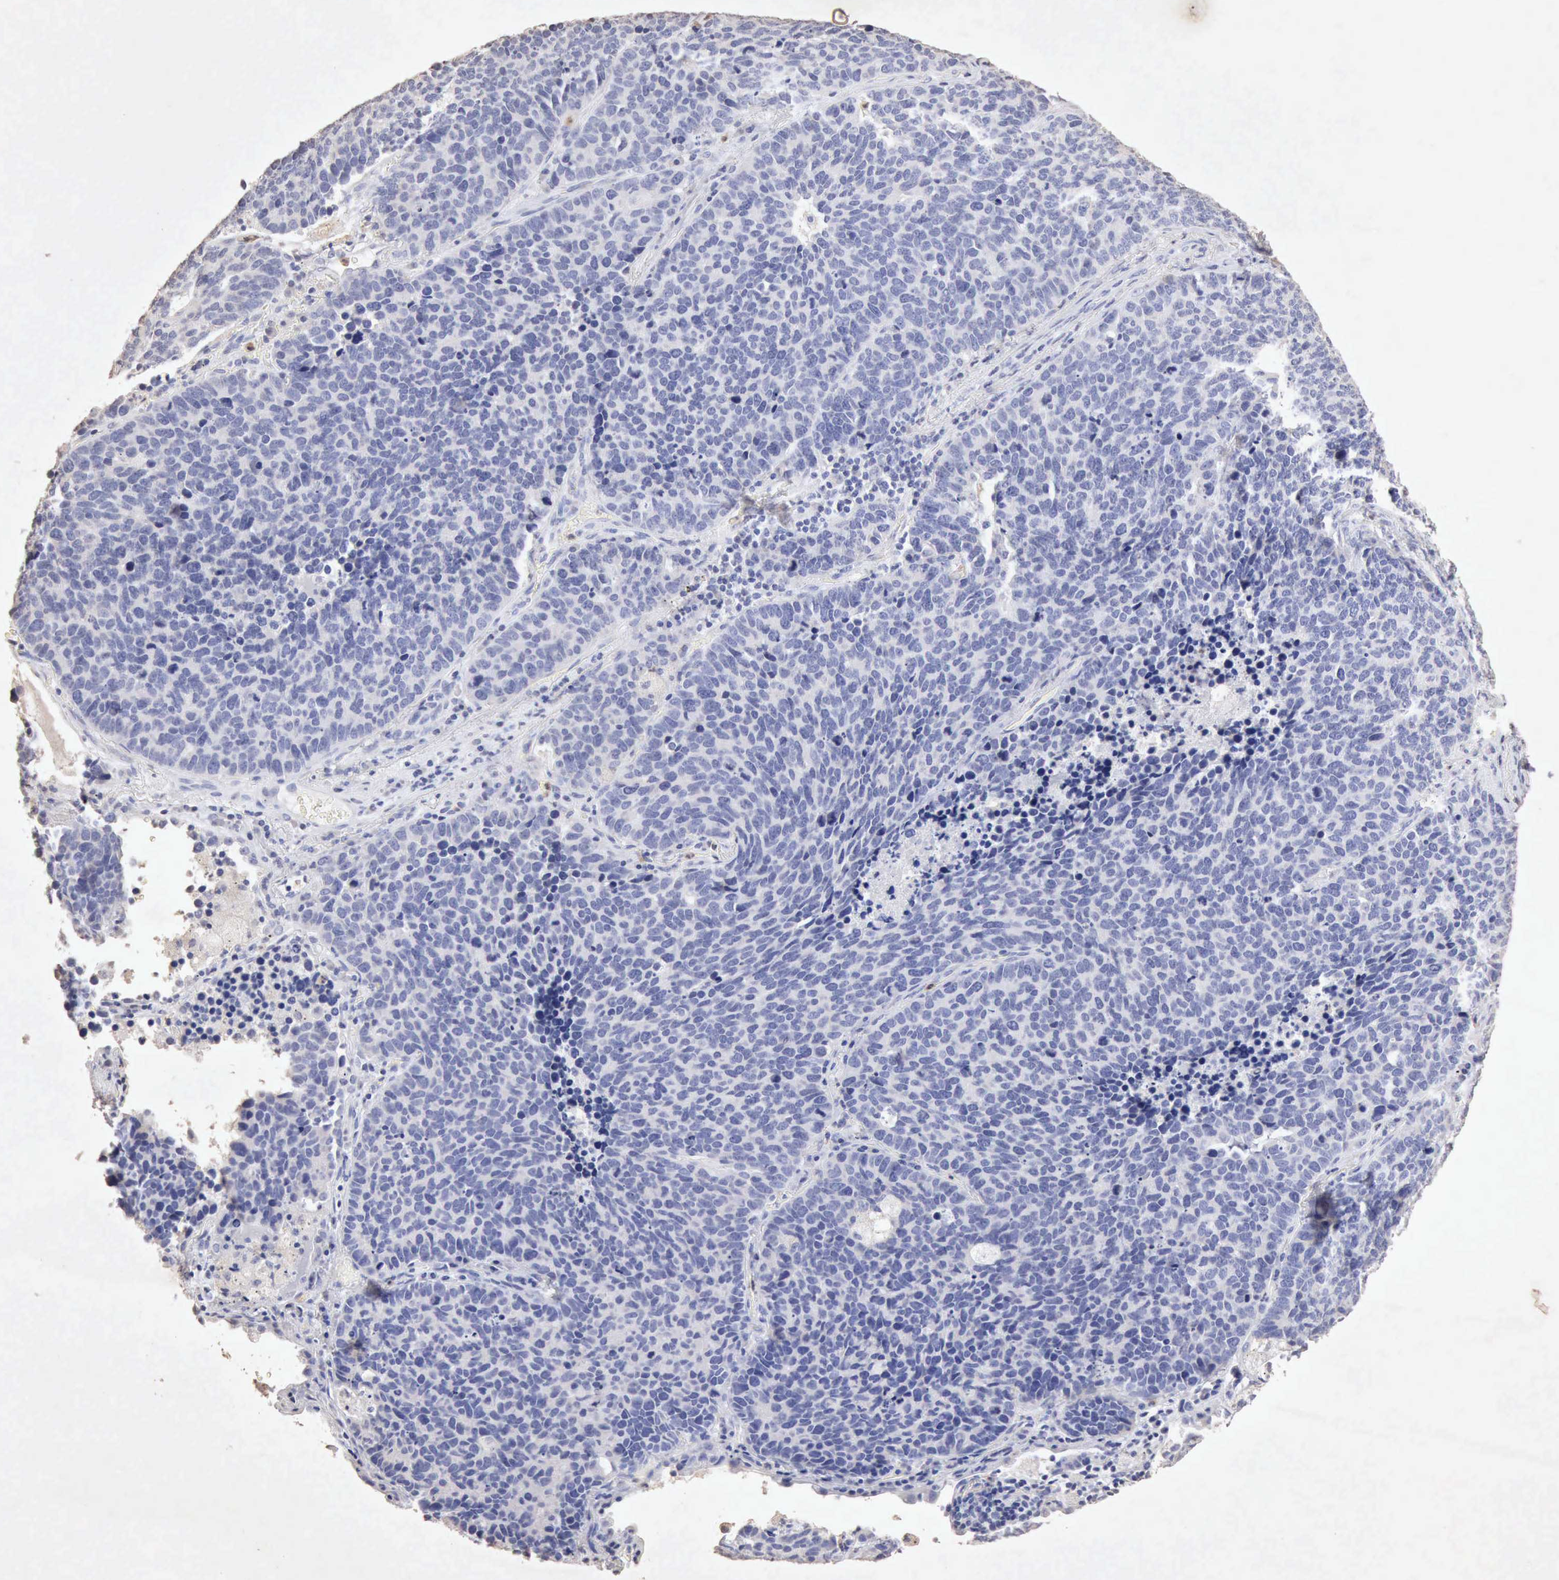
{"staining": {"intensity": "negative", "quantity": "none", "location": "none"}, "tissue": "lung cancer", "cell_type": "Tumor cells", "image_type": "cancer", "snomed": [{"axis": "morphology", "description": "Neoplasm, malignant, NOS"}, {"axis": "topography", "description": "Lung"}], "caption": "IHC image of neoplastic tissue: lung malignant neoplasm stained with DAB (3,3'-diaminobenzidine) exhibits no significant protein staining in tumor cells.", "gene": "KRT6B", "patient": {"sex": "female", "age": 75}}